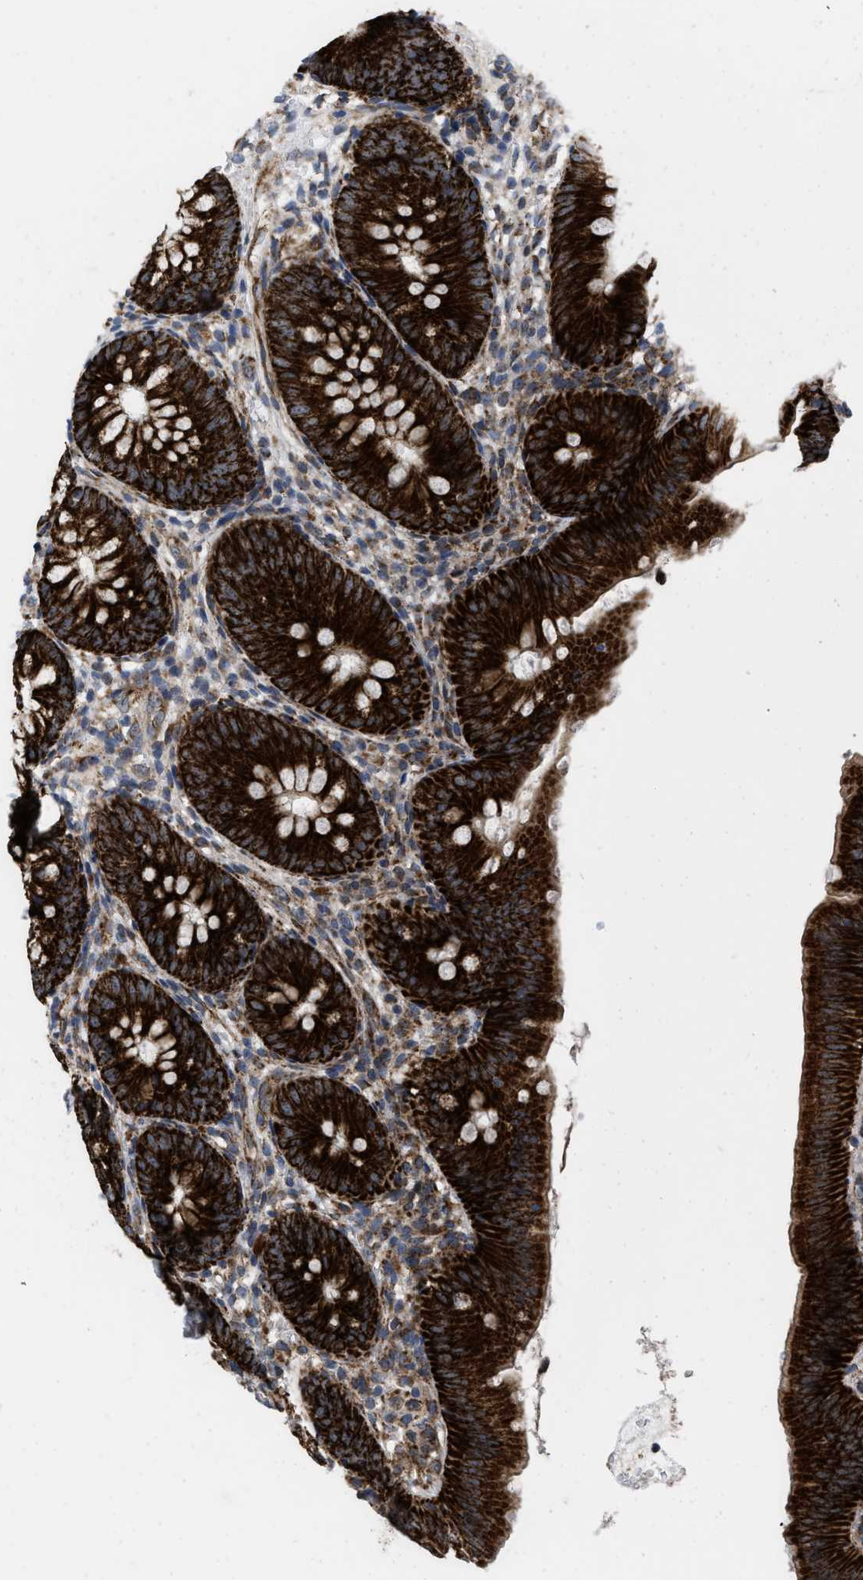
{"staining": {"intensity": "strong", "quantity": ">75%", "location": "cytoplasmic/membranous"}, "tissue": "appendix", "cell_type": "Glandular cells", "image_type": "normal", "snomed": [{"axis": "morphology", "description": "Normal tissue, NOS"}, {"axis": "topography", "description": "Appendix"}], "caption": "The image shows a brown stain indicating the presence of a protein in the cytoplasmic/membranous of glandular cells in appendix. (DAB (3,3'-diaminobenzidine) IHC with brightfield microscopy, high magnification).", "gene": "AKAP1", "patient": {"sex": "male", "age": 1}}